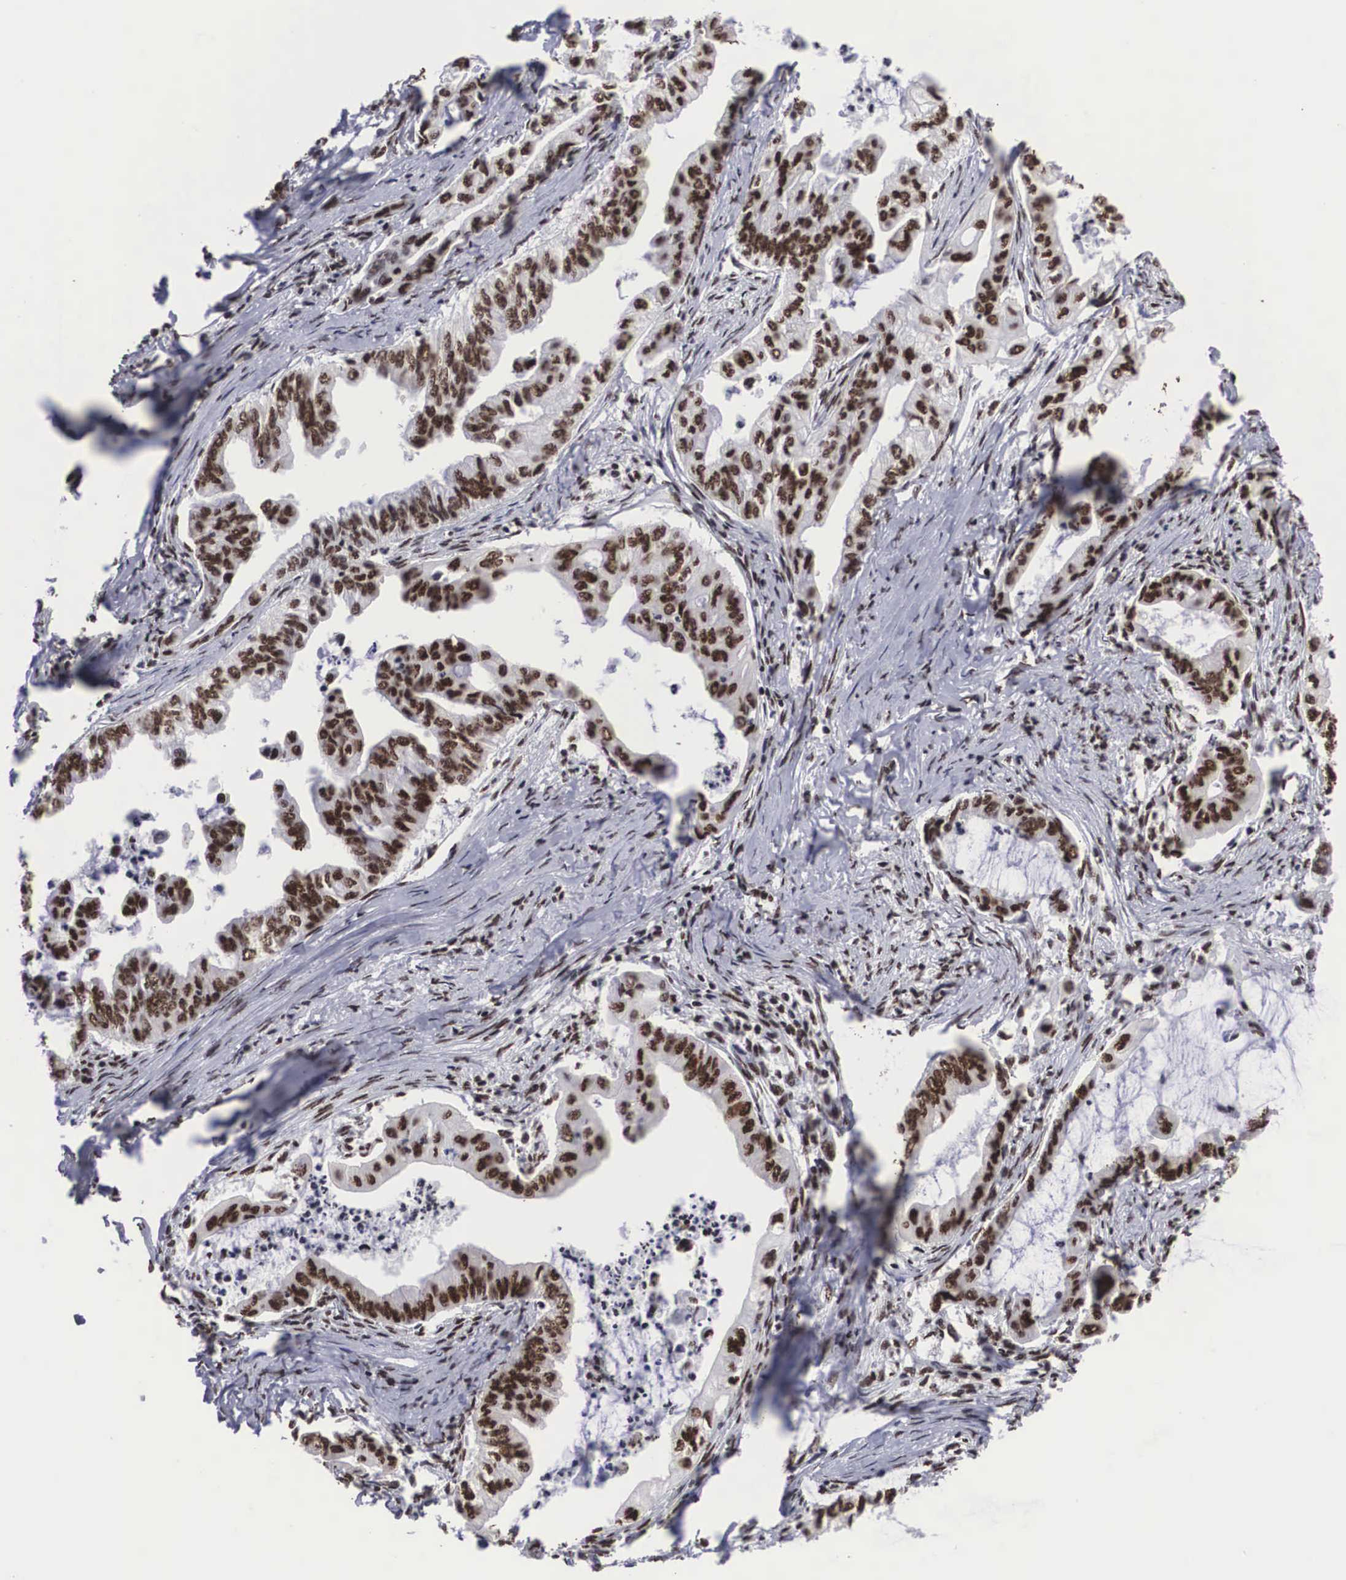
{"staining": {"intensity": "moderate", "quantity": ">75%", "location": "nuclear"}, "tissue": "stomach cancer", "cell_type": "Tumor cells", "image_type": "cancer", "snomed": [{"axis": "morphology", "description": "Adenocarcinoma, NOS"}, {"axis": "topography", "description": "Stomach, upper"}], "caption": "Immunohistochemistry photomicrograph of neoplastic tissue: adenocarcinoma (stomach) stained using IHC demonstrates medium levels of moderate protein expression localized specifically in the nuclear of tumor cells, appearing as a nuclear brown color.", "gene": "ACIN1", "patient": {"sex": "male", "age": 80}}